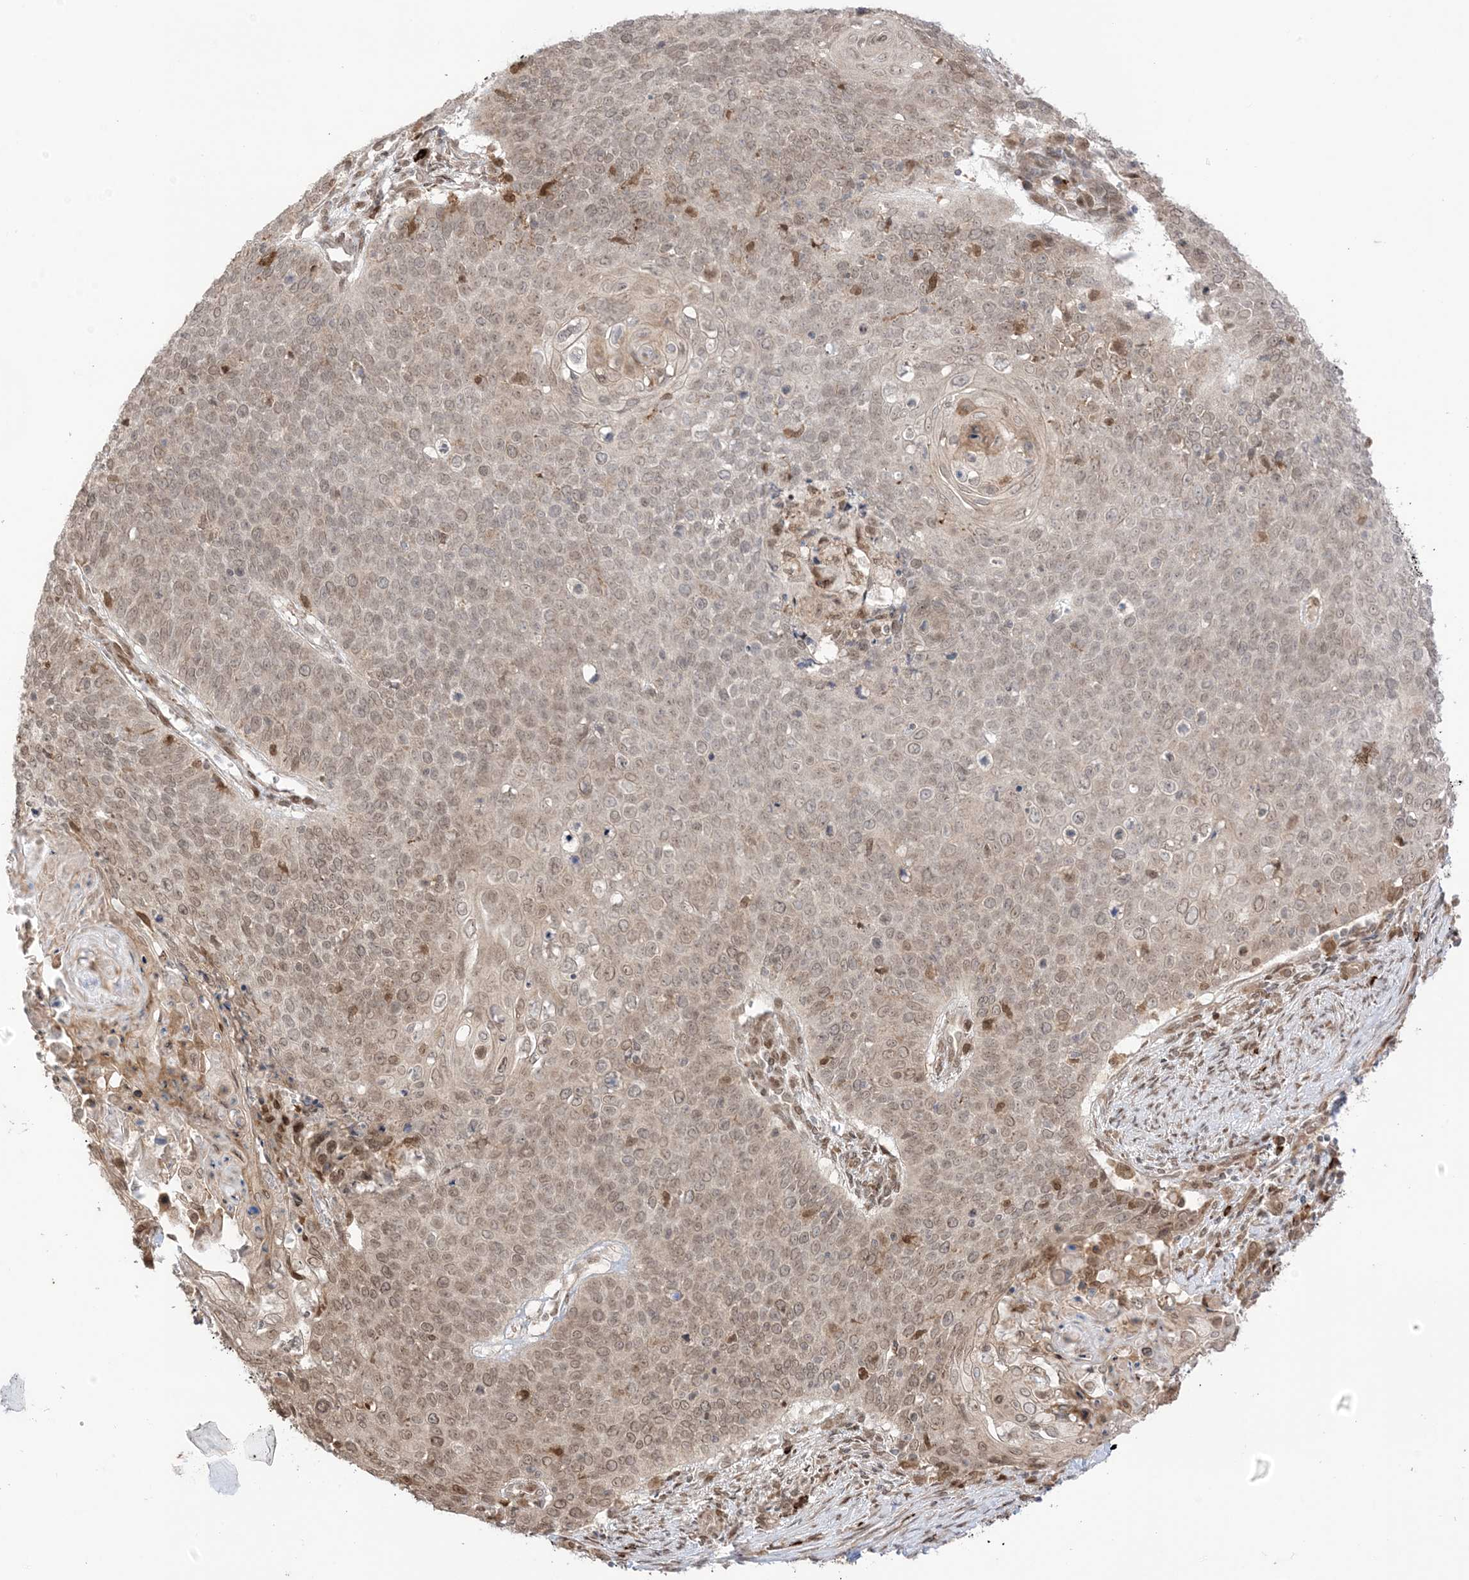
{"staining": {"intensity": "moderate", "quantity": "25%-75%", "location": "cytoplasmic/membranous,nuclear"}, "tissue": "cervical cancer", "cell_type": "Tumor cells", "image_type": "cancer", "snomed": [{"axis": "morphology", "description": "Squamous cell carcinoma, NOS"}, {"axis": "topography", "description": "Cervix"}], "caption": "Protein staining of cervical cancer tissue displays moderate cytoplasmic/membranous and nuclear expression in about 25%-75% of tumor cells. (brown staining indicates protein expression, while blue staining denotes nuclei).", "gene": "UBE2E2", "patient": {"sex": "female", "age": 39}}